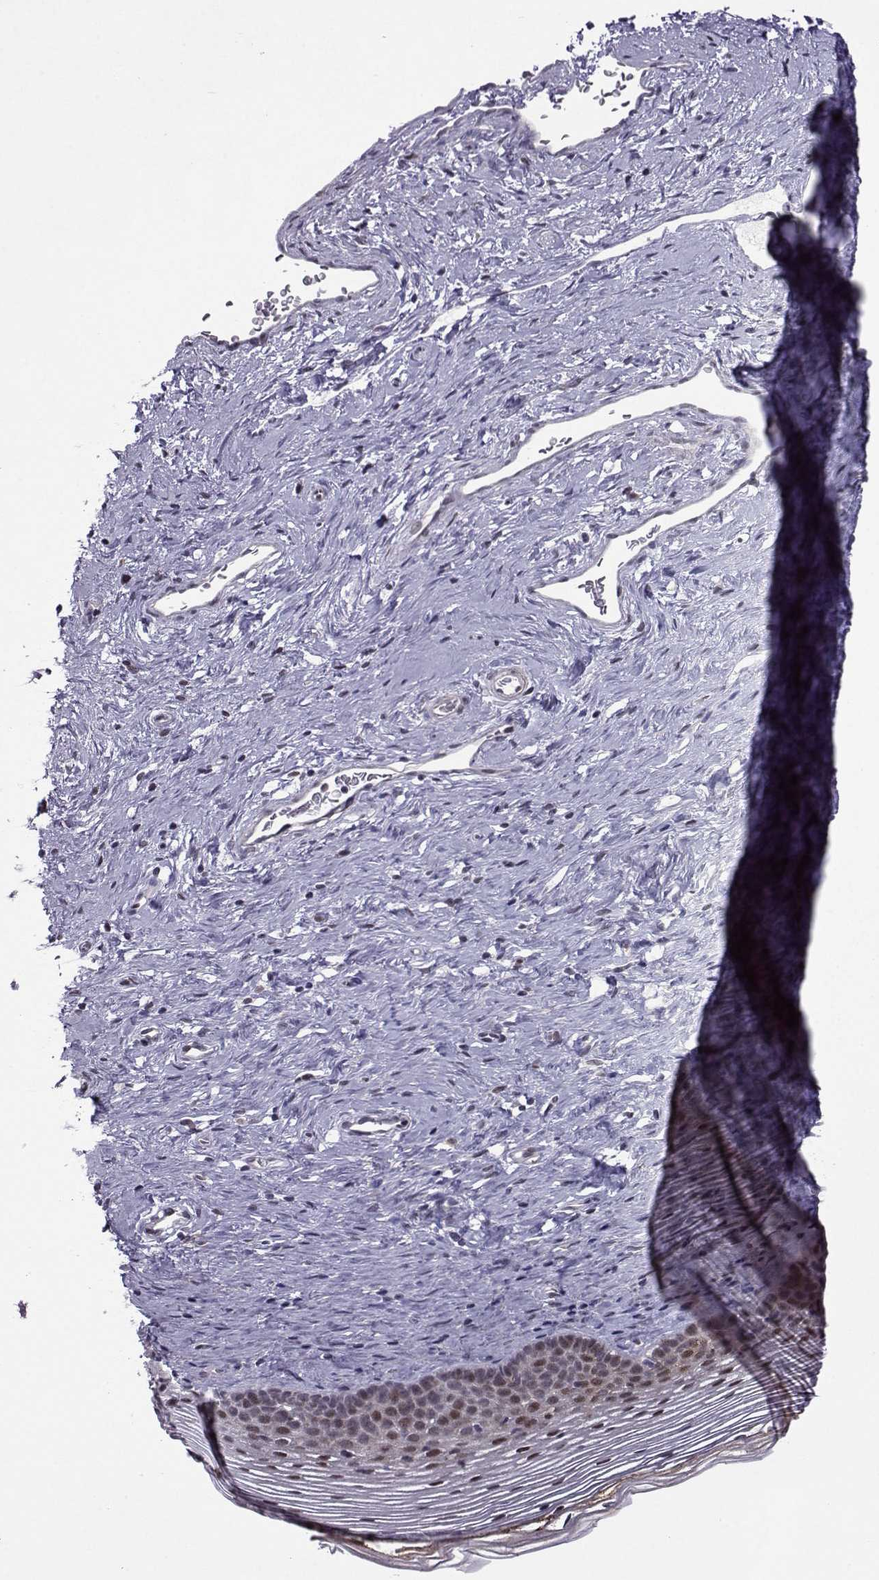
{"staining": {"intensity": "weak", "quantity": "<25%", "location": "nuclear"}, "tissue": "cervix", "cell_type": "Glandular cells", "image_type": "normal", "snomed": [{"axis": "morphology", "description": "Normal tissue, NOS"}, {"axis": "topography", "description": "Cervix"}], "caption": "Photomicrograph shows no protein positivity in glandular cells of unremarkable cervix.", "gene": "FGF3", "patient": {"sex": "female", "age": 39}}